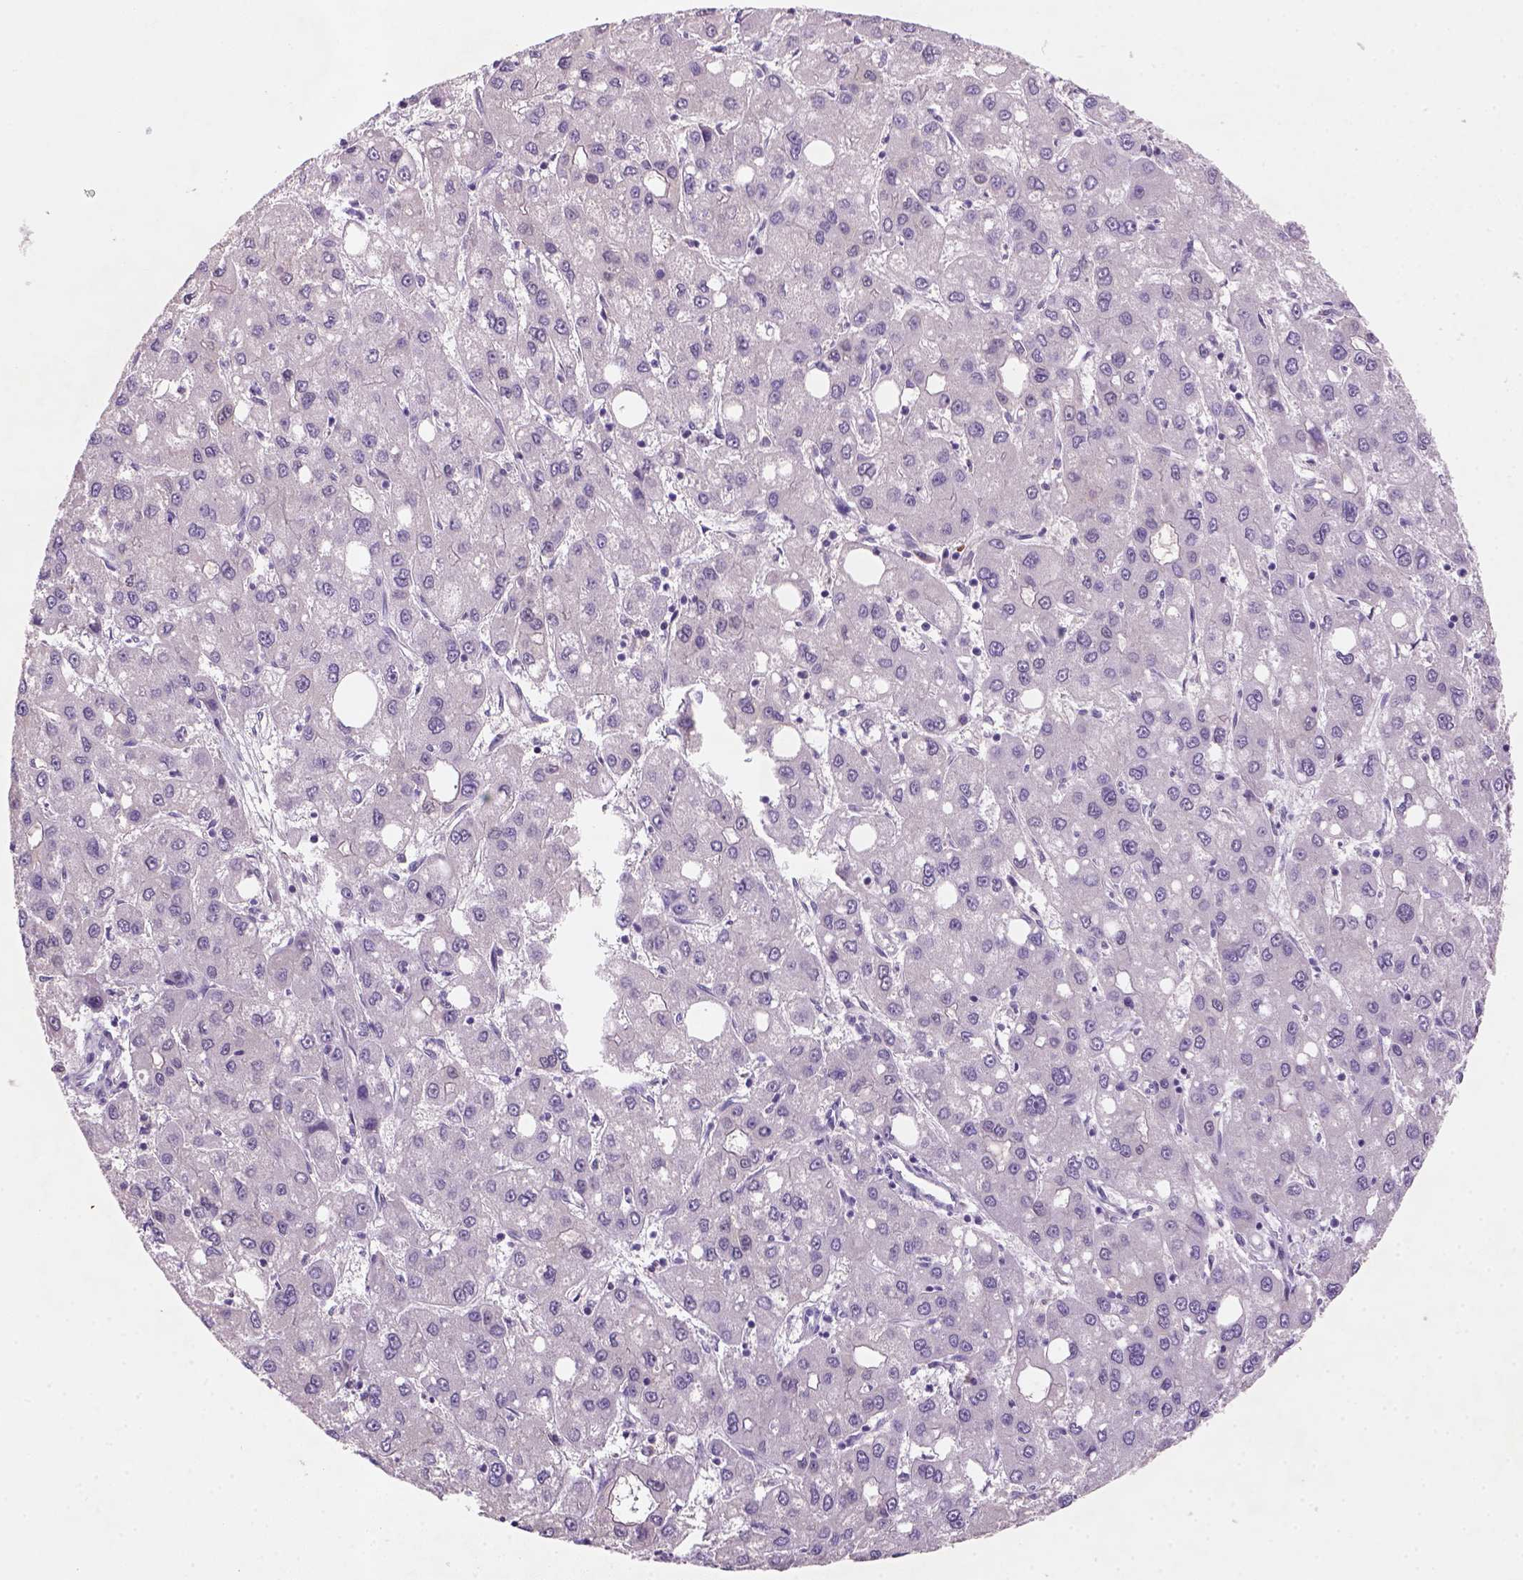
{"staining": {"intensity": "negative", "quantity": "none", "location": "none"}, "tissue": "liver cancer", "cell_type": "Tumor cells", "image_type": "cancer", "snomed": [{"axis": "morphology", "description": "Carcinoma, Hepatocellular, NOS"}, {"axis": "topography", "description": "Liver"}], "caption": "Immunohistochemistry image of liver cancer stained for a protein (brown), which reveals no staining in tumor cells. The staining was performed using DAB (3,3'-diaminobenzidine) to visualize the protein expression in brown, while the nuclei were stained in blue with hematoxylin (Magnification: 20x).", "gene": "ZMAT4", "patient": {"sex": "male", "age": 73}}